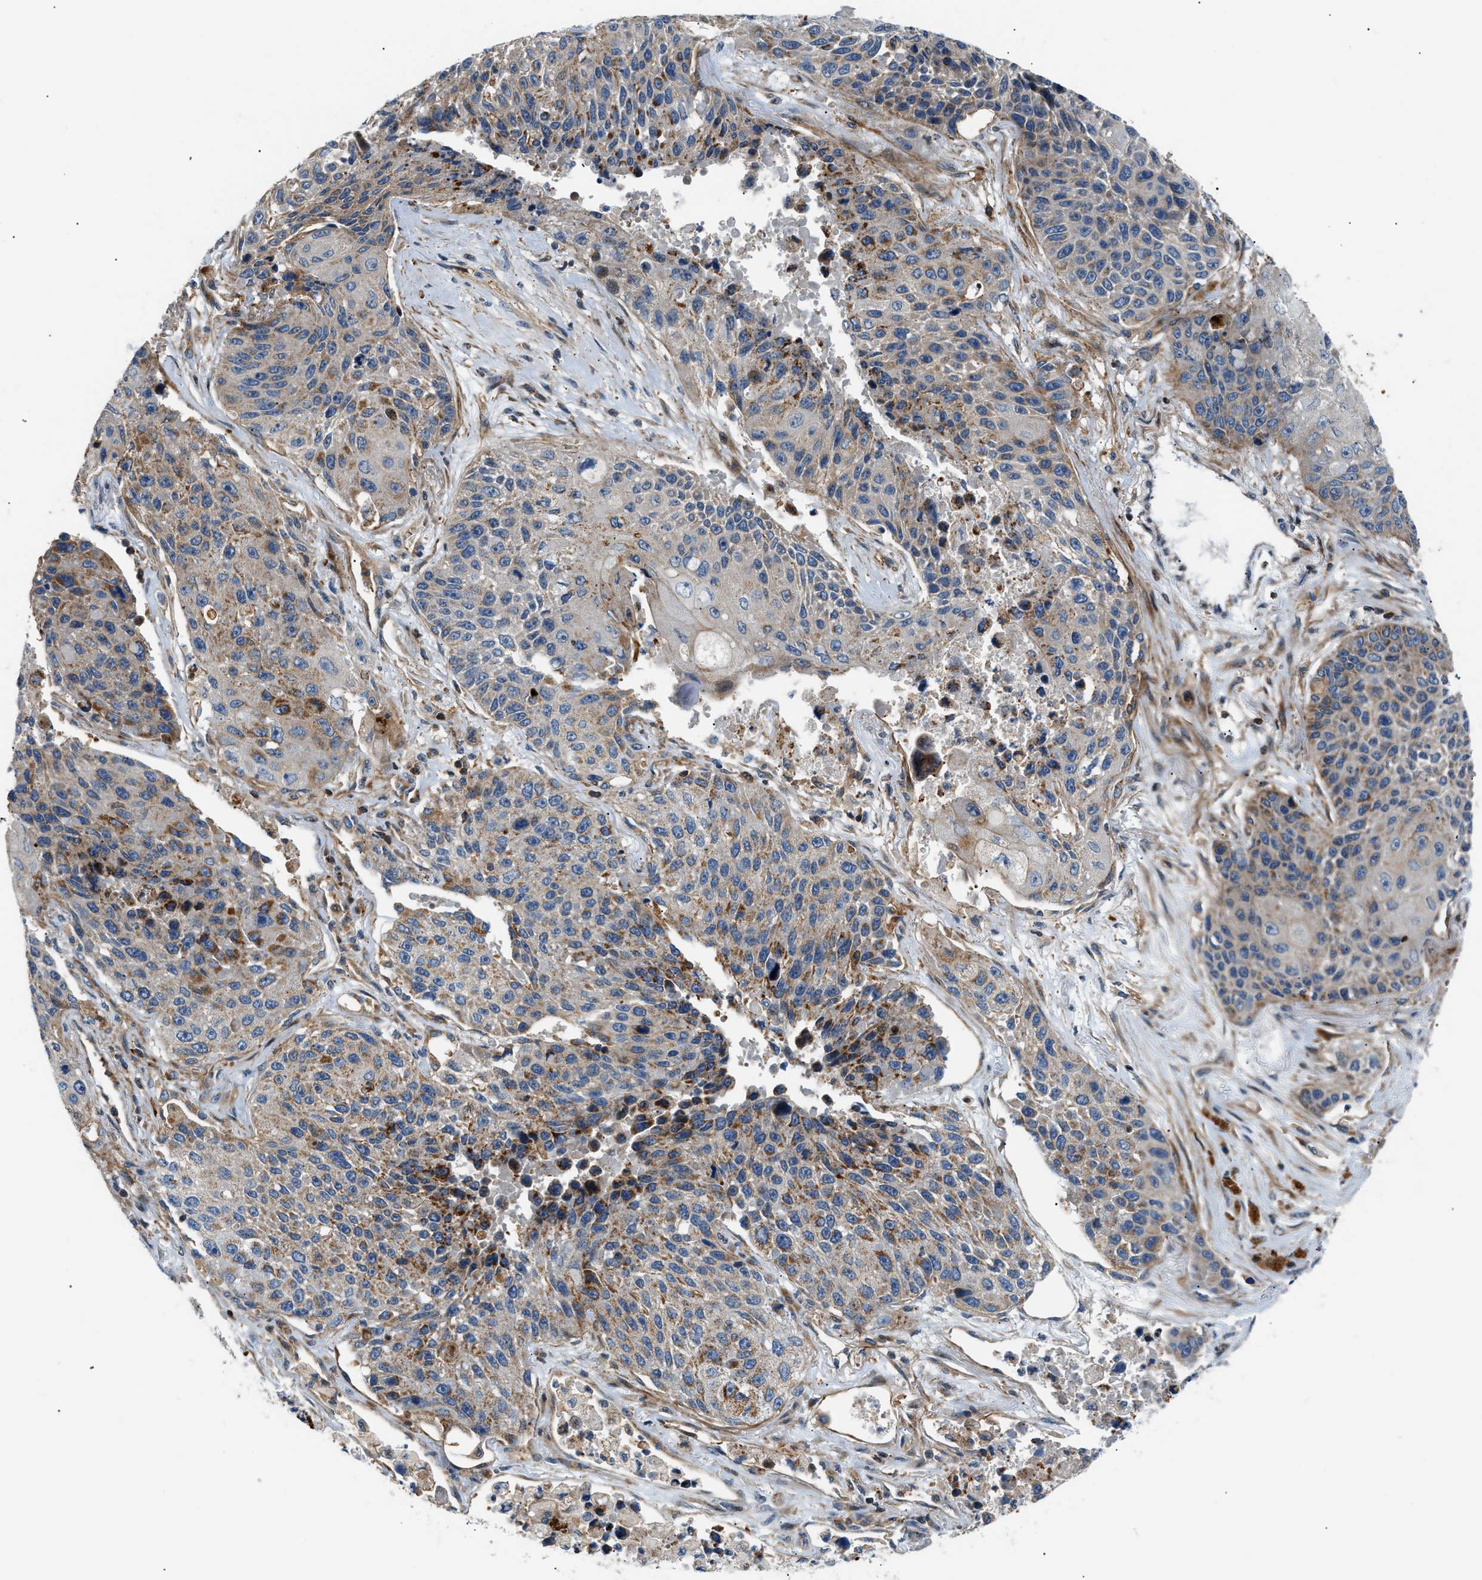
{"staining": {"intensity": "moderate", "quantity": "<25%", "location": "cytoplasmic/membranous"}, "tissue": "lung cancer", "cell_type": "Tumor cells", "image_type": "cancer", "snomed": [{"axis": "morphology", "description": "Squamous cell carcinoma, NOS"}, {"axis": "topography", "description": "Lung"}], "caption": "Squamous cell carcinoma (lung) tissue displays moderate cytoplasmic/membranous staining in about <25% of tumor cells, visualized by immunohistochemistry.", "gene": "DHODH", "patient": {"sex": "male", "age": 61}}